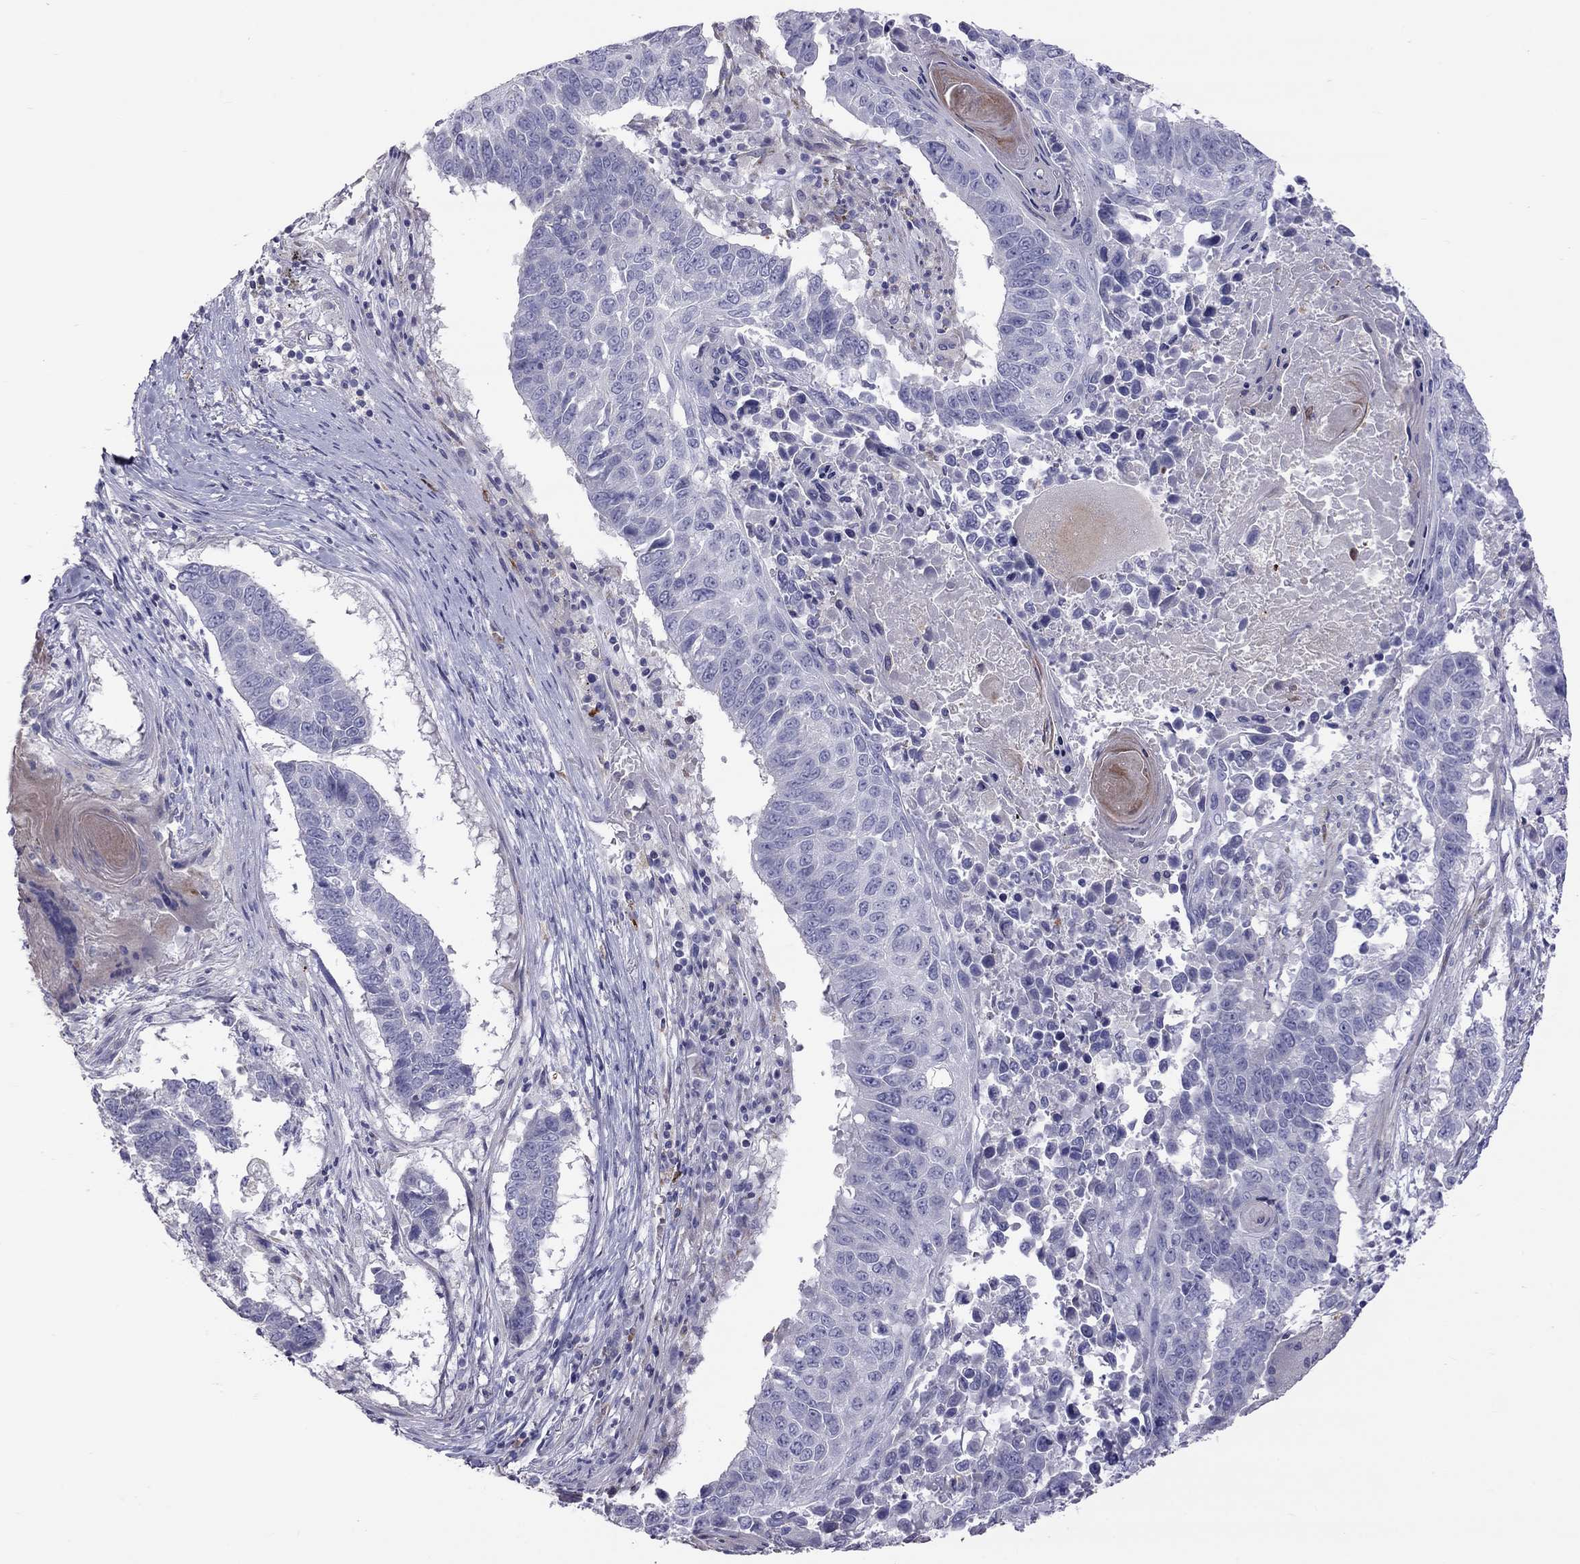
{"staining": {"intensity": "negative", "quantity": "none", "location": "none"}, "tissue": "lung cancer", "cell_type": "Tumor cells", "image_type": "cancer", "snomed": [{"axis": "morphology", "description": "Squamous cell carcinoma, NOS"}, {"axis": "topography", "description": "Lung"}], "caption": "Protein analysis of squamous cell carcinoma (lung) reveals no significant staining in tumor cells. The staining was performed using DAB to visualize the protein expression in brown, while the nuclei were stained in blue with hematoxylin (Magnification: 20x).", "gene": "STAR", "patient": {"sex": "male", "age": 73}}